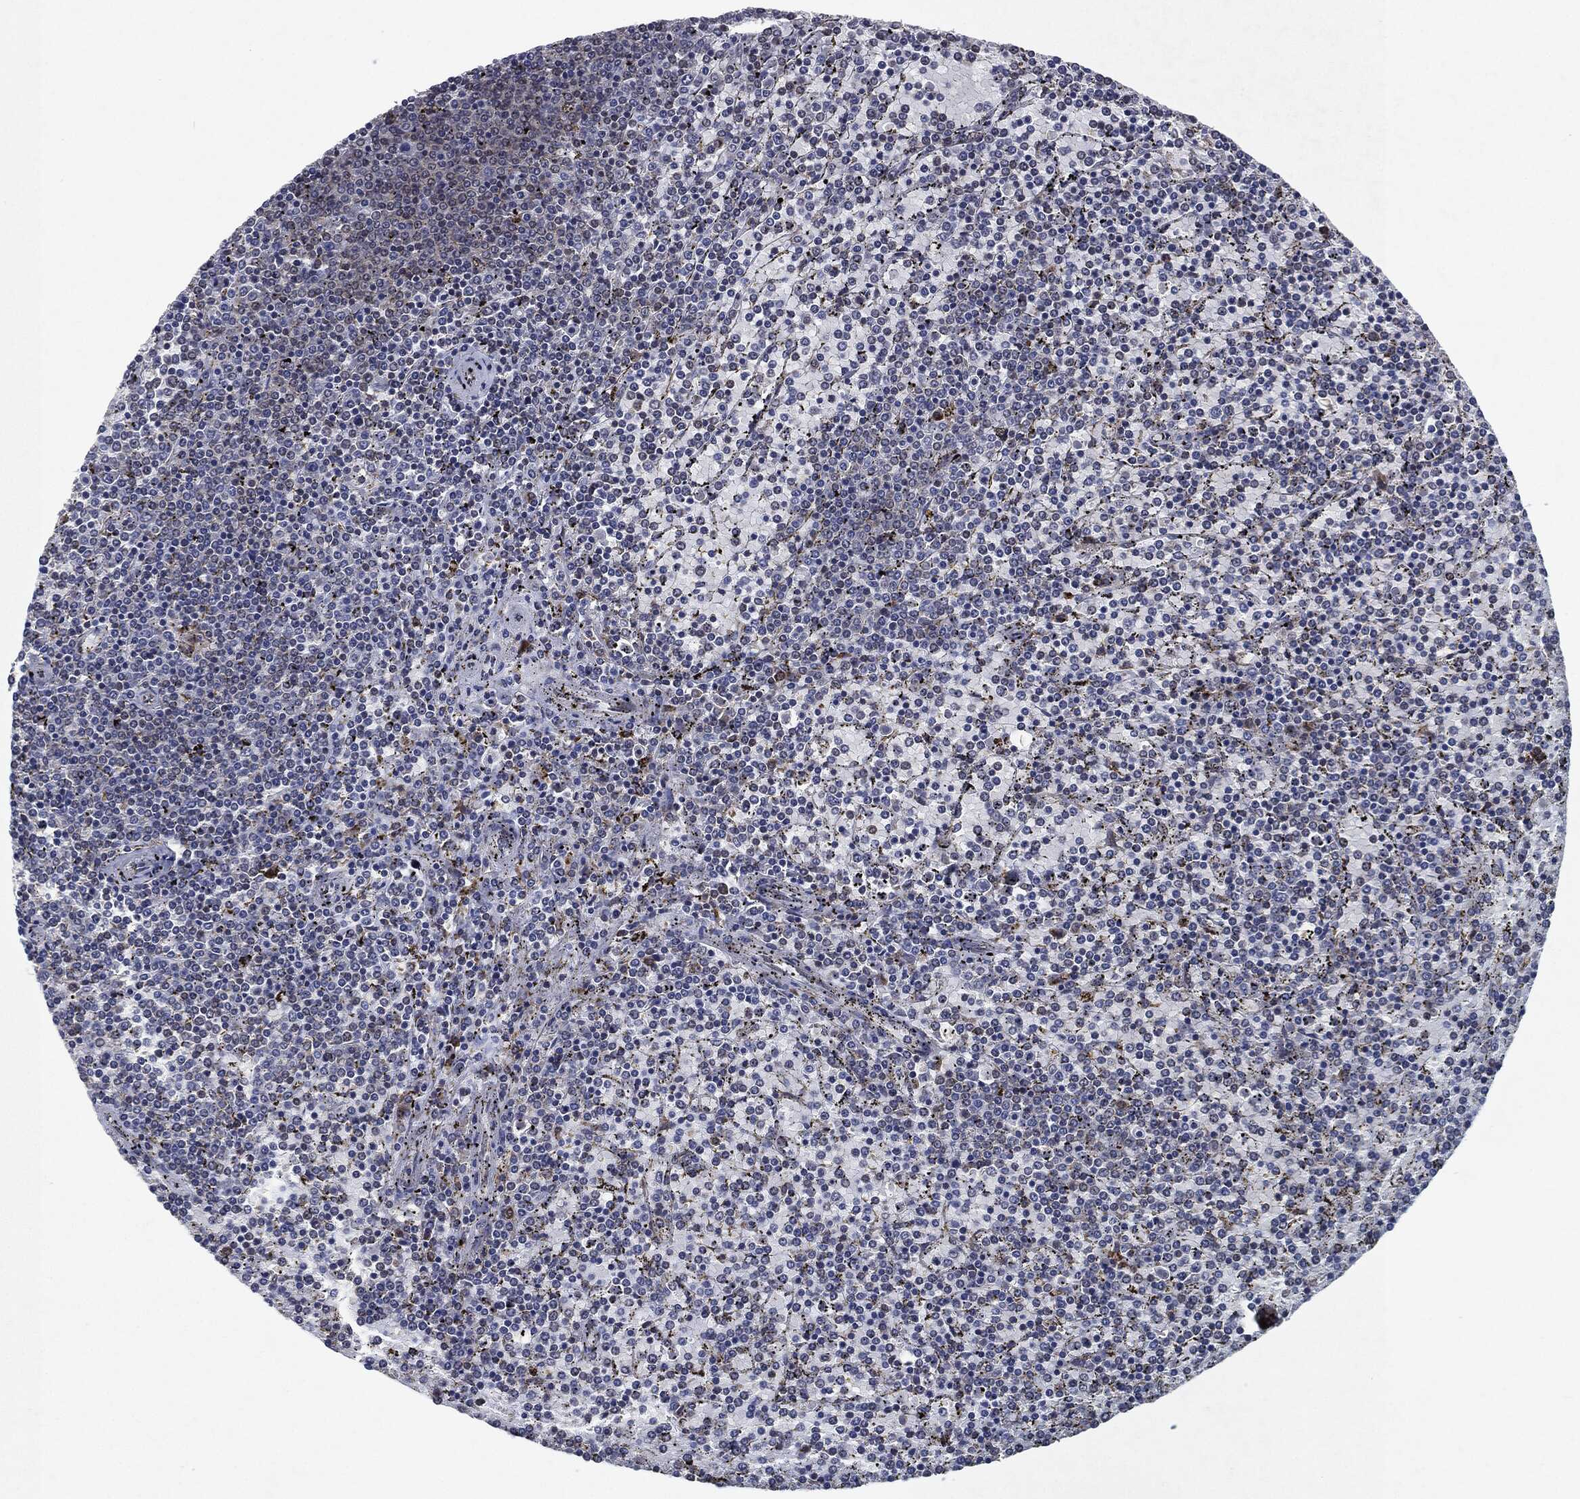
{"staining": {"intensity": "negative", "quantity": "none", "location": "none"}, "tissue": "lymphoma", "cell_type": "Tumor cells", "image_type": "cancer", "snomed": [{"axis": "morphology", "description": "Malignant lymphoma, non-Hodgkin's type, Low grade"}, {"axis": "topography", "description": "Spleen"}], "caption": "The photomicrograph reveals no staining of tumor cells in low-grade malignant lymphoma, non-Hodgkin's type.", "gene": "SLC31A2", "patient": {"sex": "female", "age": 77}}